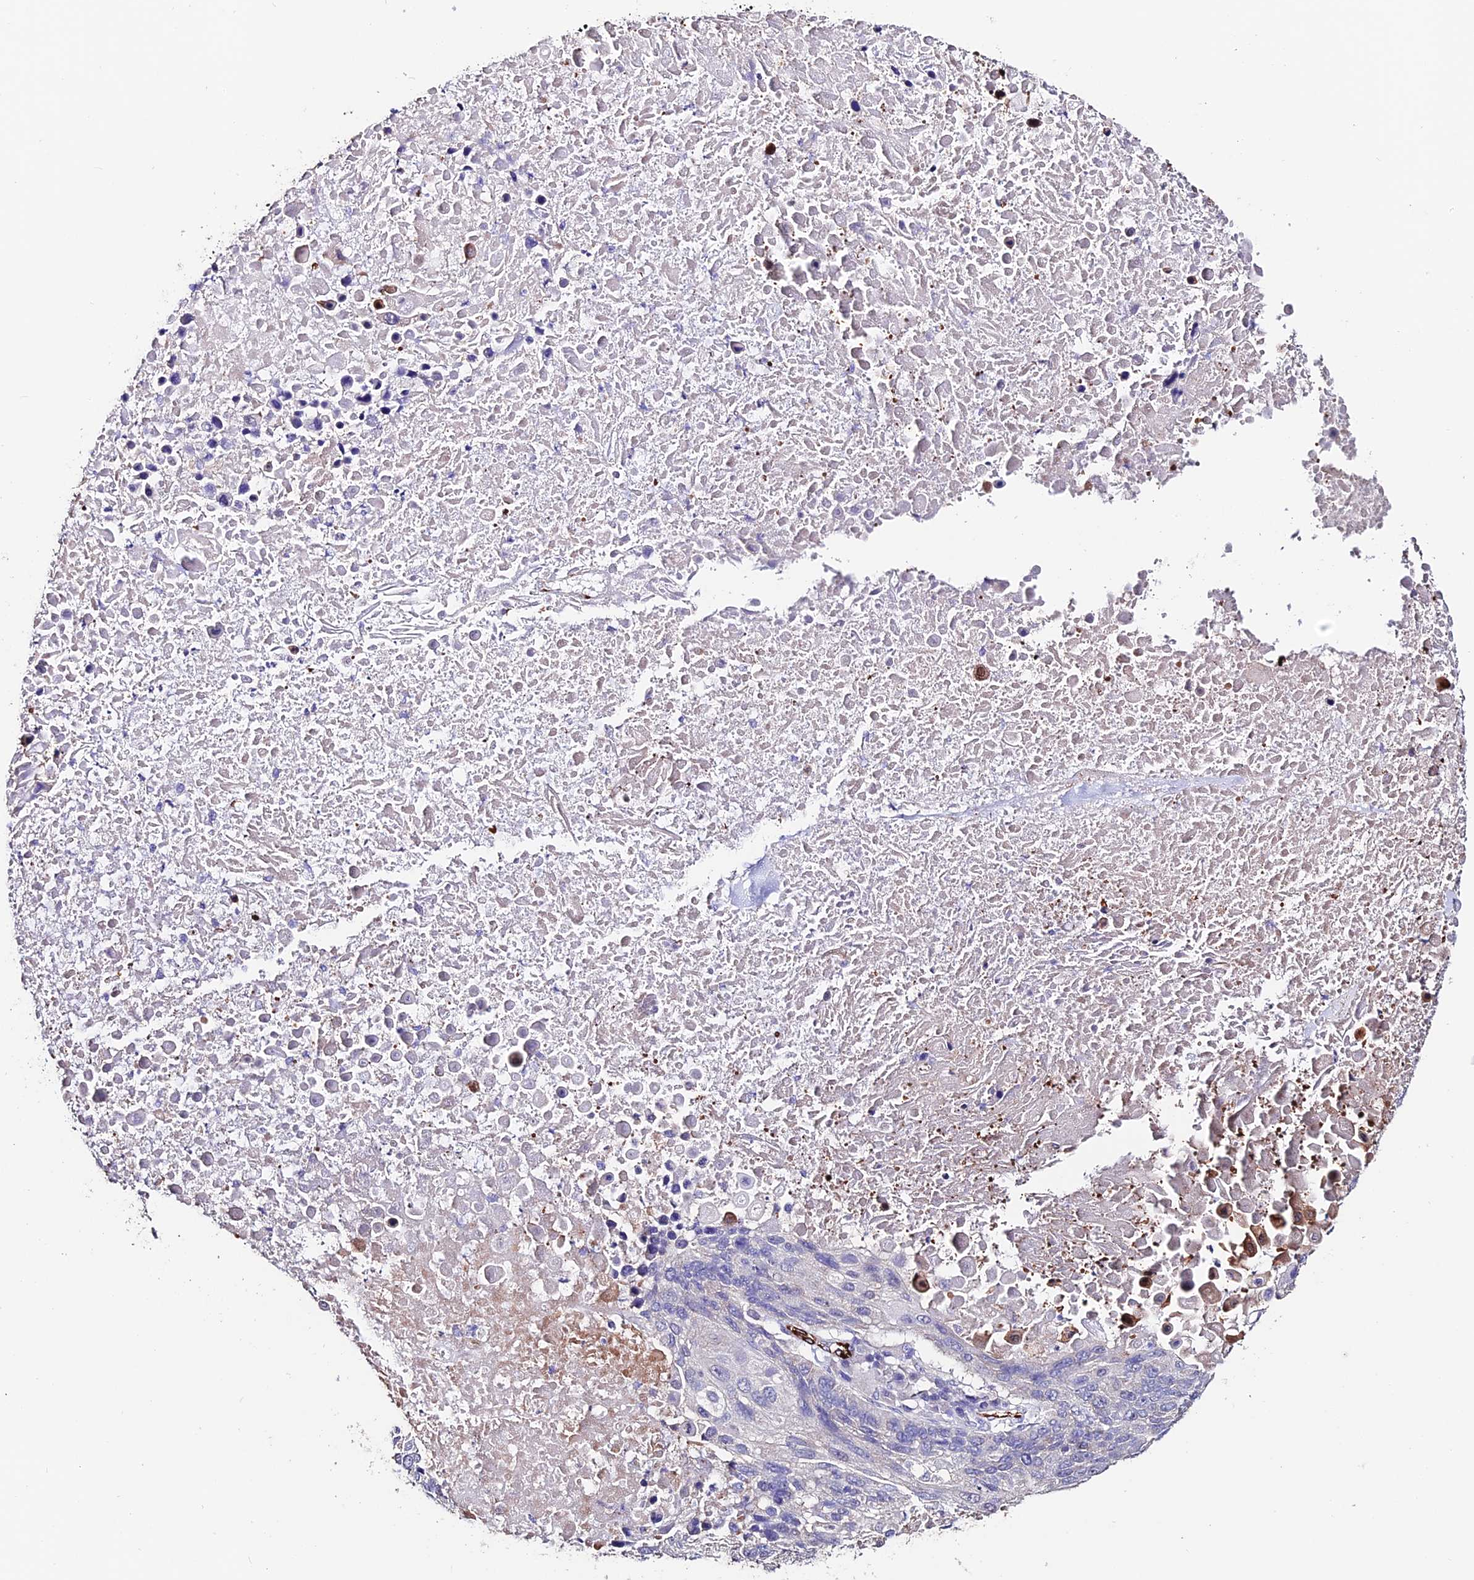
{"staining": {"intensity": "negative", "quantity": "none", "location": "none"}, "tissue": "lung cancer", "cell_type": "Tumor cells", "image_type": "cancer", "snomed": [{"axis": "morphology", "description": "Normal tissue, NOS"}, {"axis": "morphology", "description": "Squamous cell carcinoma, NOS"}, {"axis": "topography", "description": "Lymph node"}, {"axis": "topography", "description": "Lung"}], "caption": "Lung cancer (squamous cell carcinoma) was stained to show a protein in brown. There is no significant positivity in tumor cells.", "gene": "ESM1", "patient": {"sex": "male", "age": 66}}